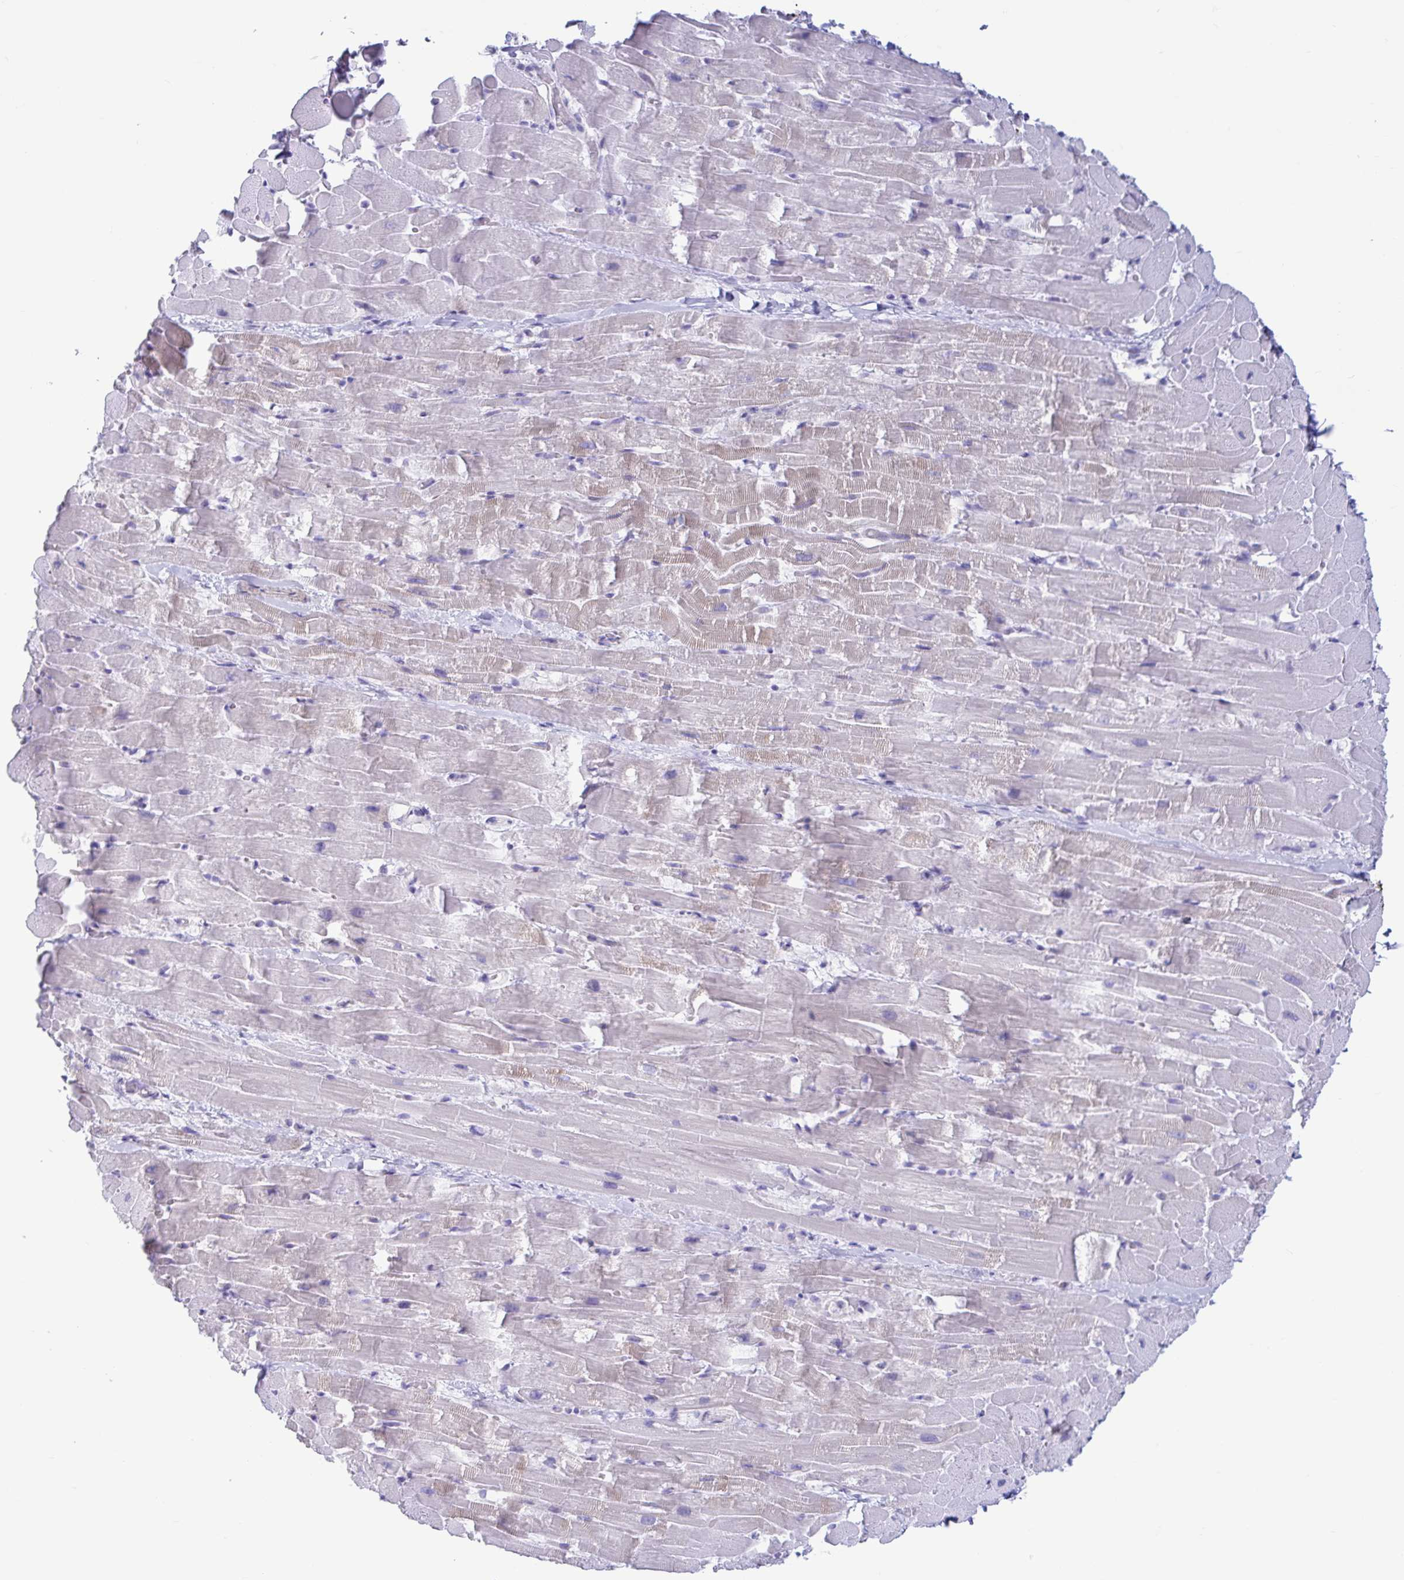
{"staining": {"intensity": "weak", "quantity": "<25%", "location": "cytoplasmic/membranous"}, "tissue": "heart muscle", "cell_type": "Cardiomyocytes", "image_type": "normal", "snomed": [{"axis": "morphology", "description": "Normal tissue, NOS"}, {"axis": "topography", "description": "Heart"}], "caption": "Image shows no protein staining in cardiomyocytes of benign heart muscle. (DAB immunohistochemistry, high magnification).", "gene": "TNNI2", "patient": {"sex": "male", "age": 37}}